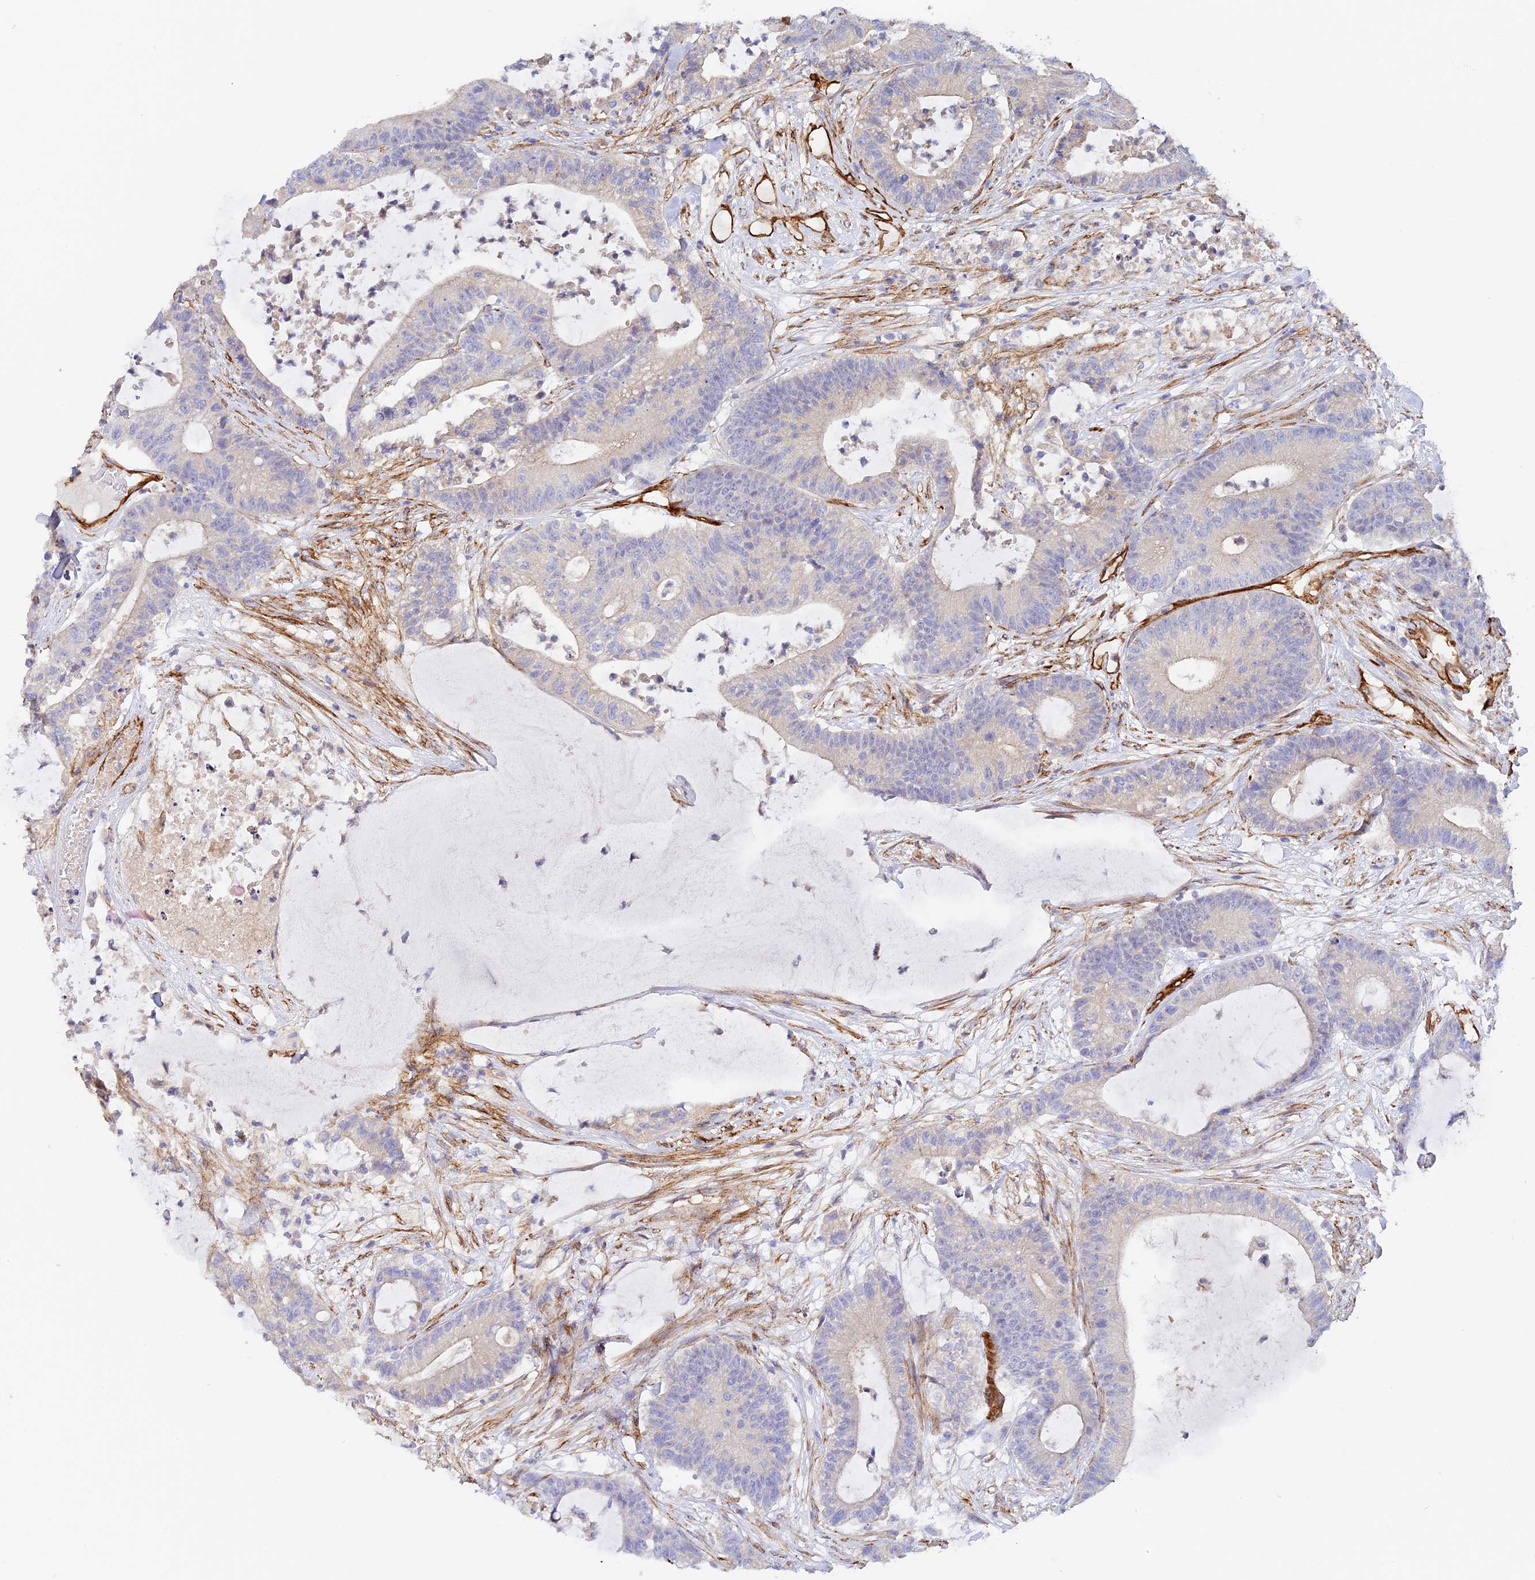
{"staining": {"intensity": "negative", "quantity": "none", "location": "none"}, "tissue": "colorectal cancer", "cell_type": "Tumor cells", "image_type": "cancer", "snomed": [{"axis": "morphology", "description": "Adenocarcinoma, NOS"}, {"axis": "topography", "description": "Colon"}], "caption": "Colorectal cancer (adenocarcinoma) stained for a protein using immunohistochemistry (IHC) demonstrates no expression tumor cells.", "gene": "MYO9A", "patient": {"sex": "female", "age": 84}}